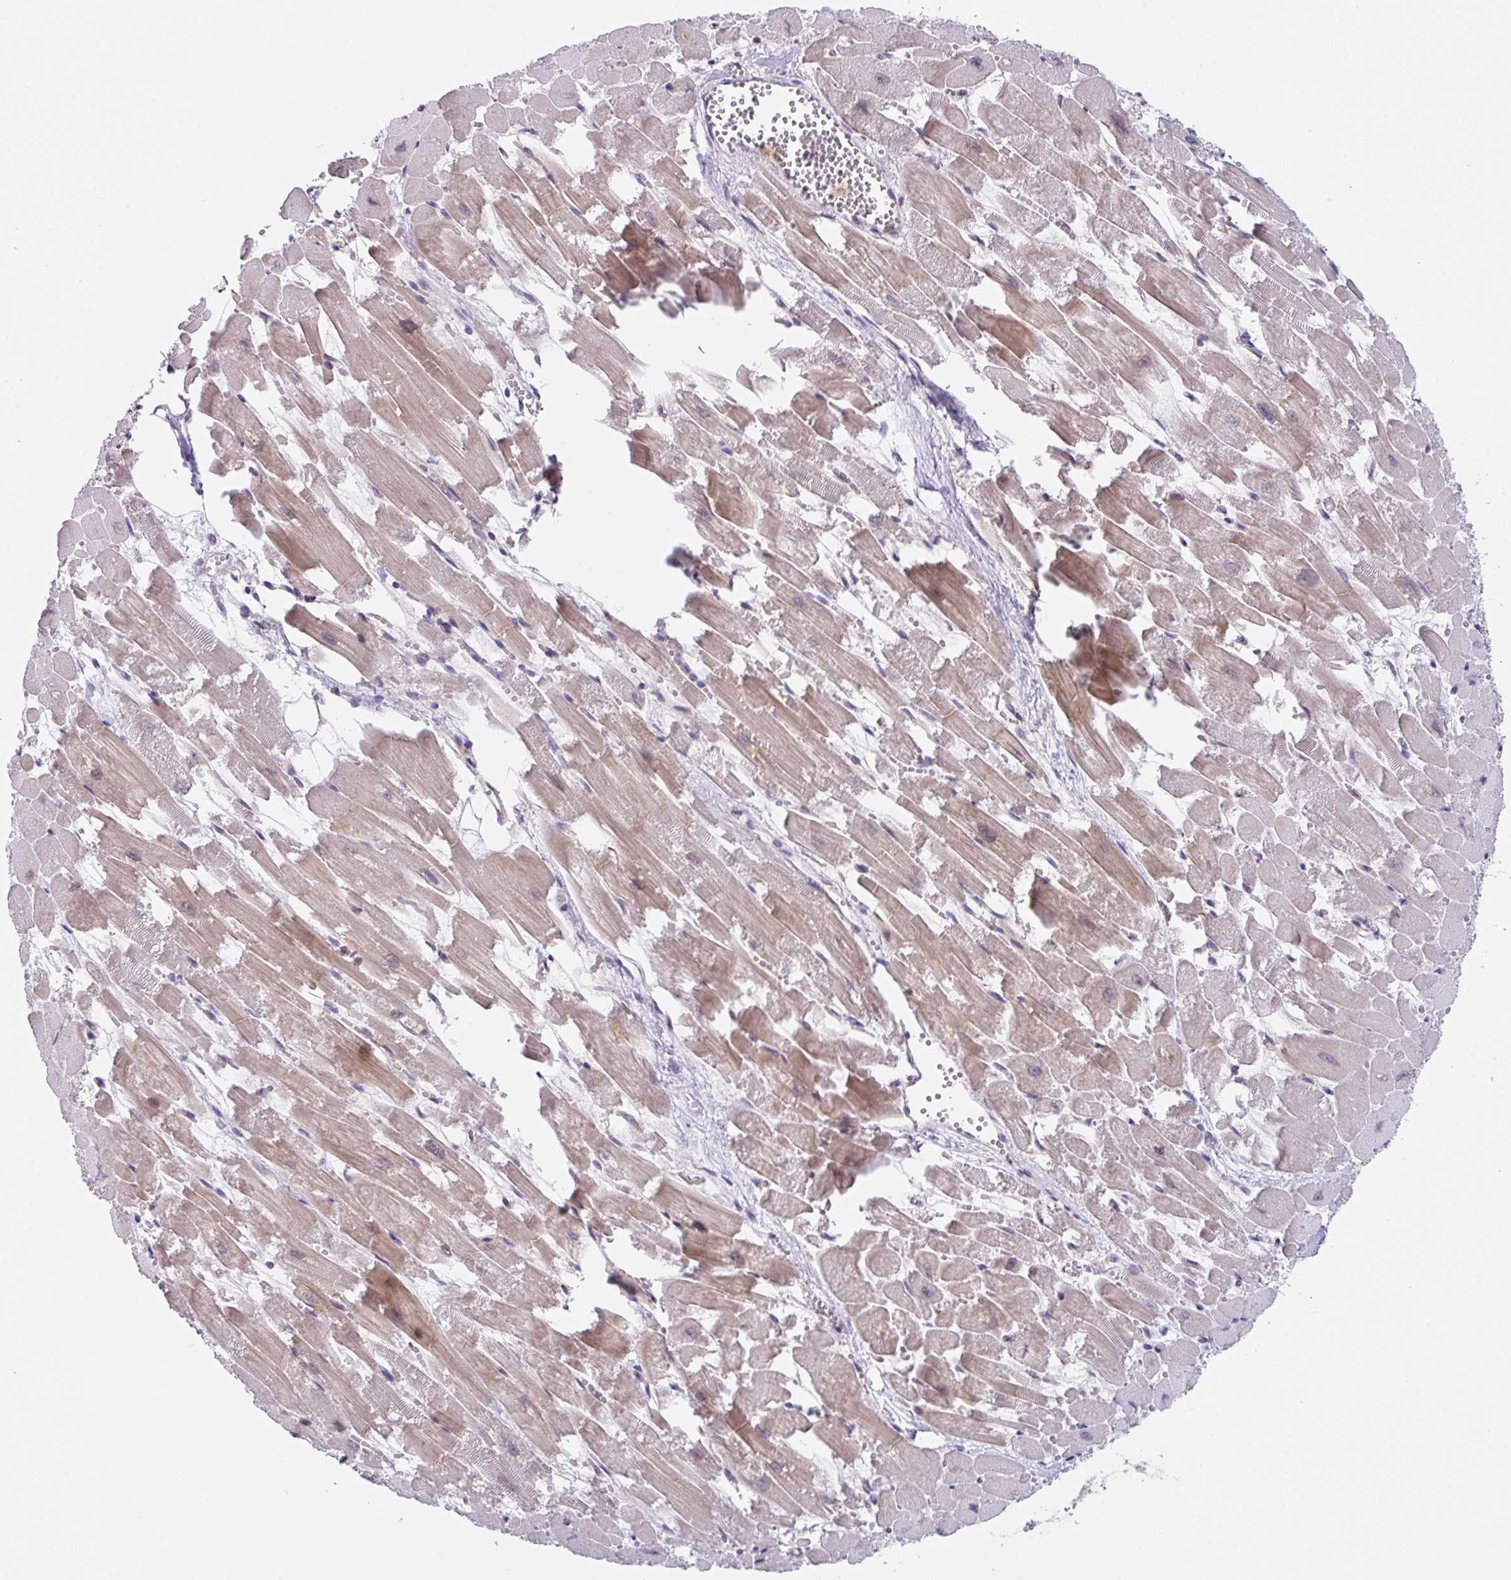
{"staining": {"intensity": "moderate", "quantity": ">75%", "location": "cytoplasmic/membranous,nuclear"}, "tissue": "heart muscle", "cell_type": "Cardiomyocytes", "image_type": "normal", "snomed": [{"axis": "morphology", "description": "Normal tissue, NOS"}, {"axis": "topography", "description": "Heart"}], "caption": "Immunohistochemical staining of benign heart muscle exhibits moderate cytoplasmic/membranous,nuclear protein staining in about >75% of cardiomyocytes. The protein is shown in brown color, while the nuclei are stained blue.", "gene": "RBM18", "patient": {"sex": "female", "age": 52}}